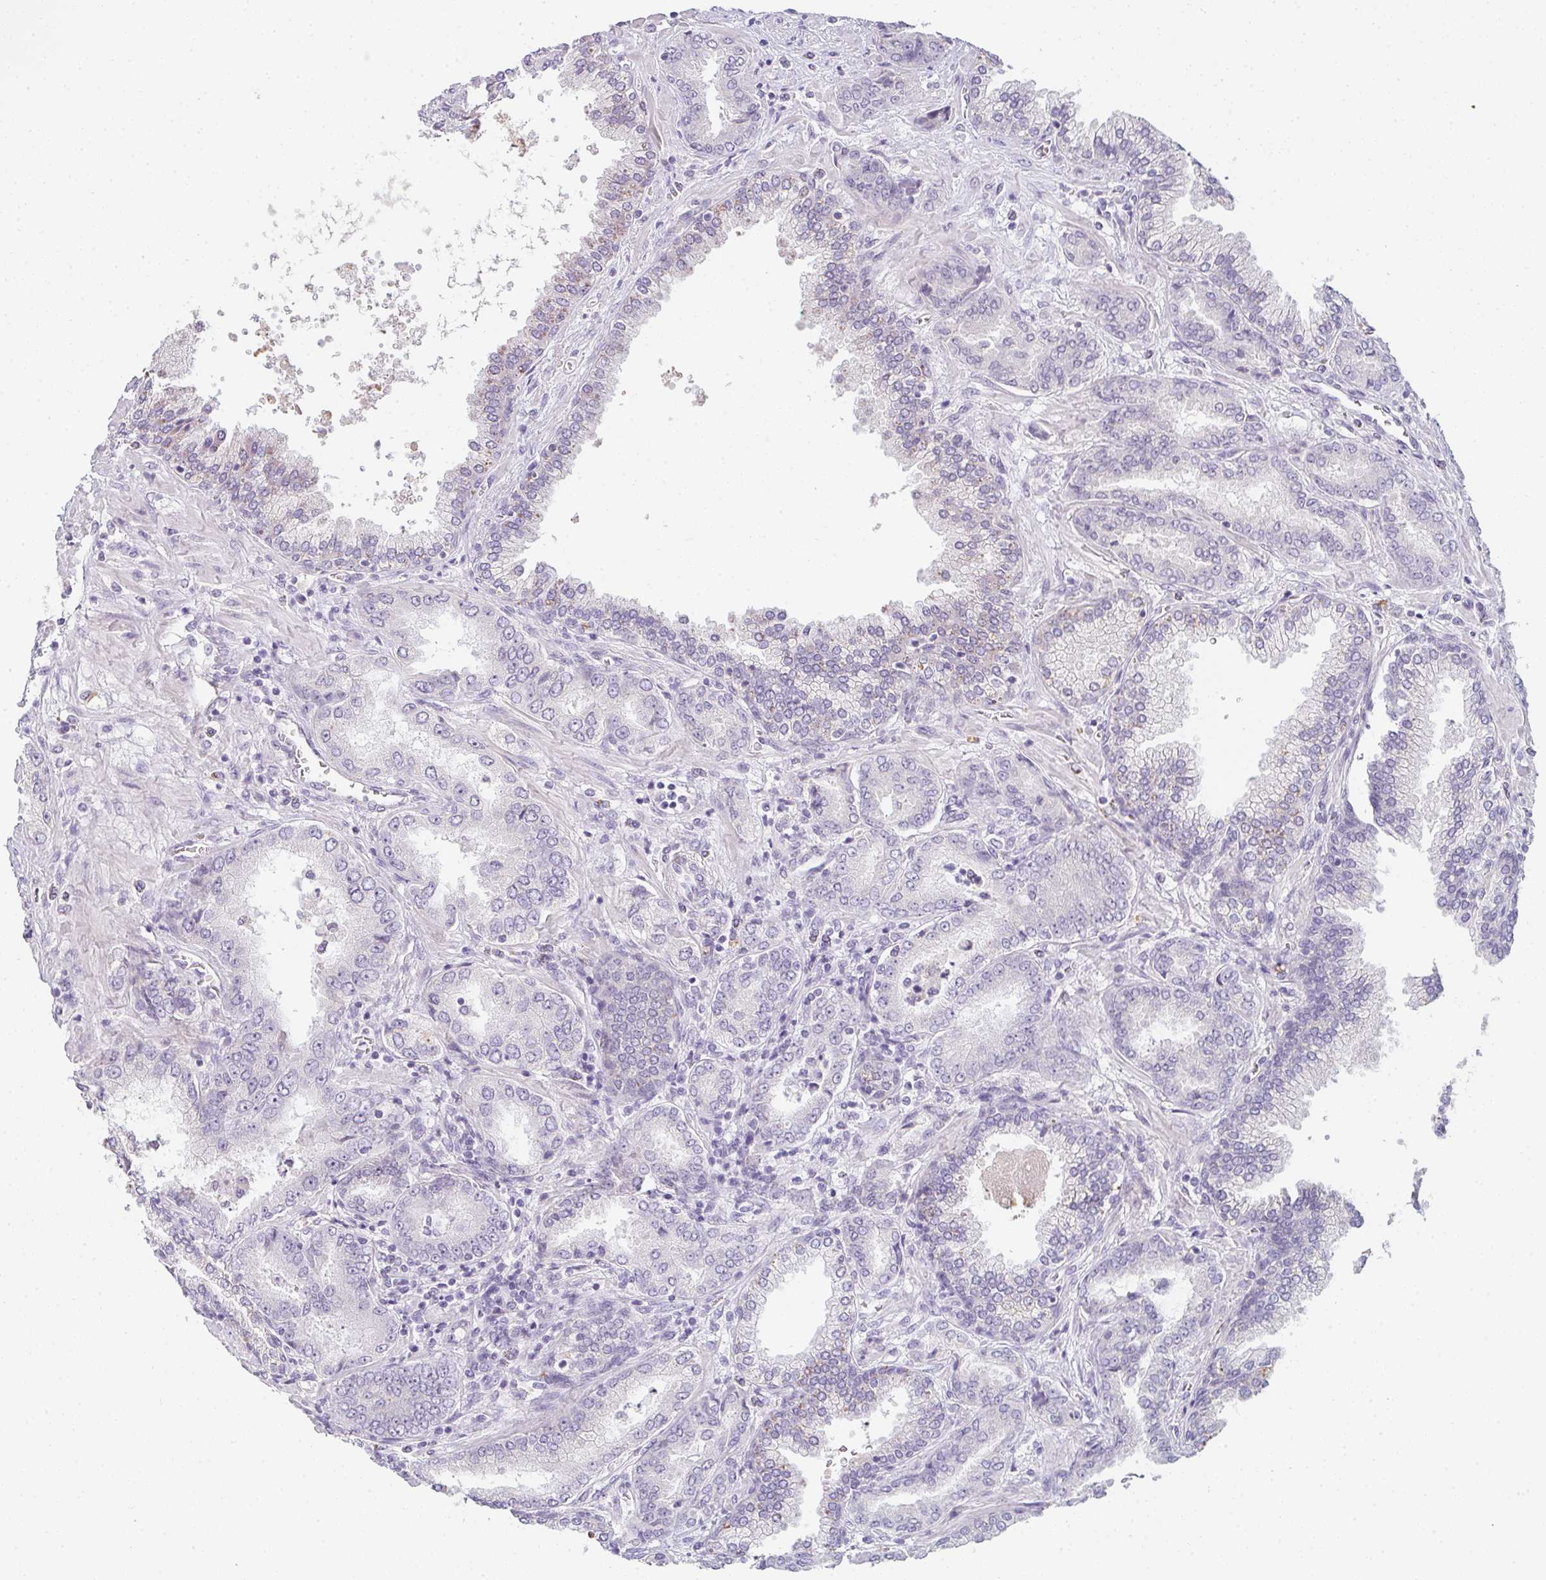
{"staining": {"intensity": "negative", "quantity": "none", "location": "none"}, "tissue": "prostate cancer", "cell_type": "Tumor cells", "image_type": "cancer", "snomed": [{"axis": "morphology", "description": "Adenocarcinoma, High grade"}, {"axis": "topography", "description": "Prostate"}], "caption": "The photomicrograph demonstrates no staining of tumor cells in prostate cancer.", "gene": "C1QTNF8", "patient": {"sex": "male", "age": 72}}